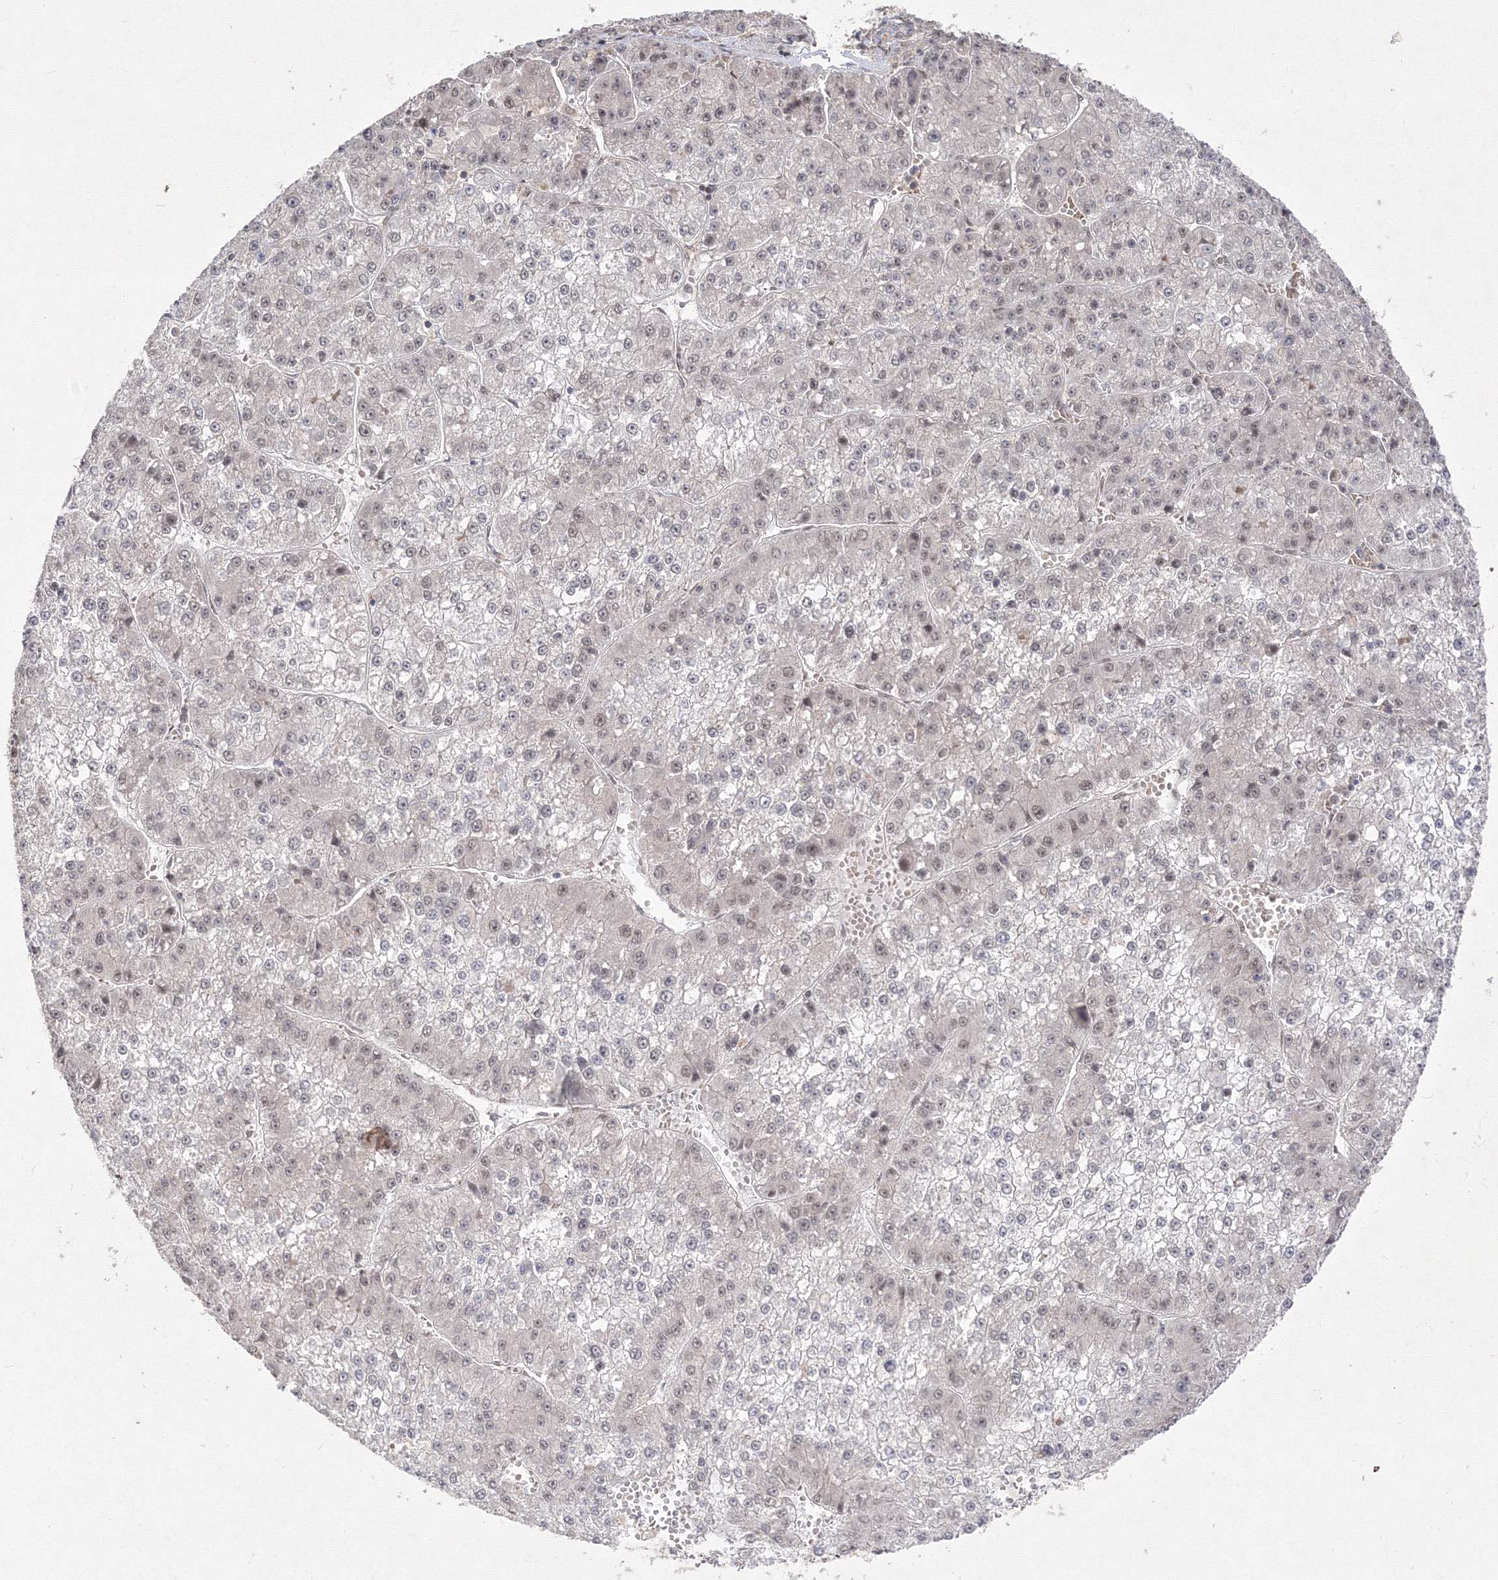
{"staining": {"intensity": "weak", "quantity": "<25%", "location": "nuclear"}, "tissue": "liver cancer", "cell_type": "Tumor cells", "image_type": "cancer", "snomed": [{"axis": "morphology", "description": "Carcinoma, Hepatocellular, NOS"}, {"axis": "topography", "description": "Liver"}], "caption": "DAB immunohistochemical staining of human liver cancer displays no significant positivity in tumor cells.", "gene": "COPS4", "patient": {"sex": "female", "age": 73}}